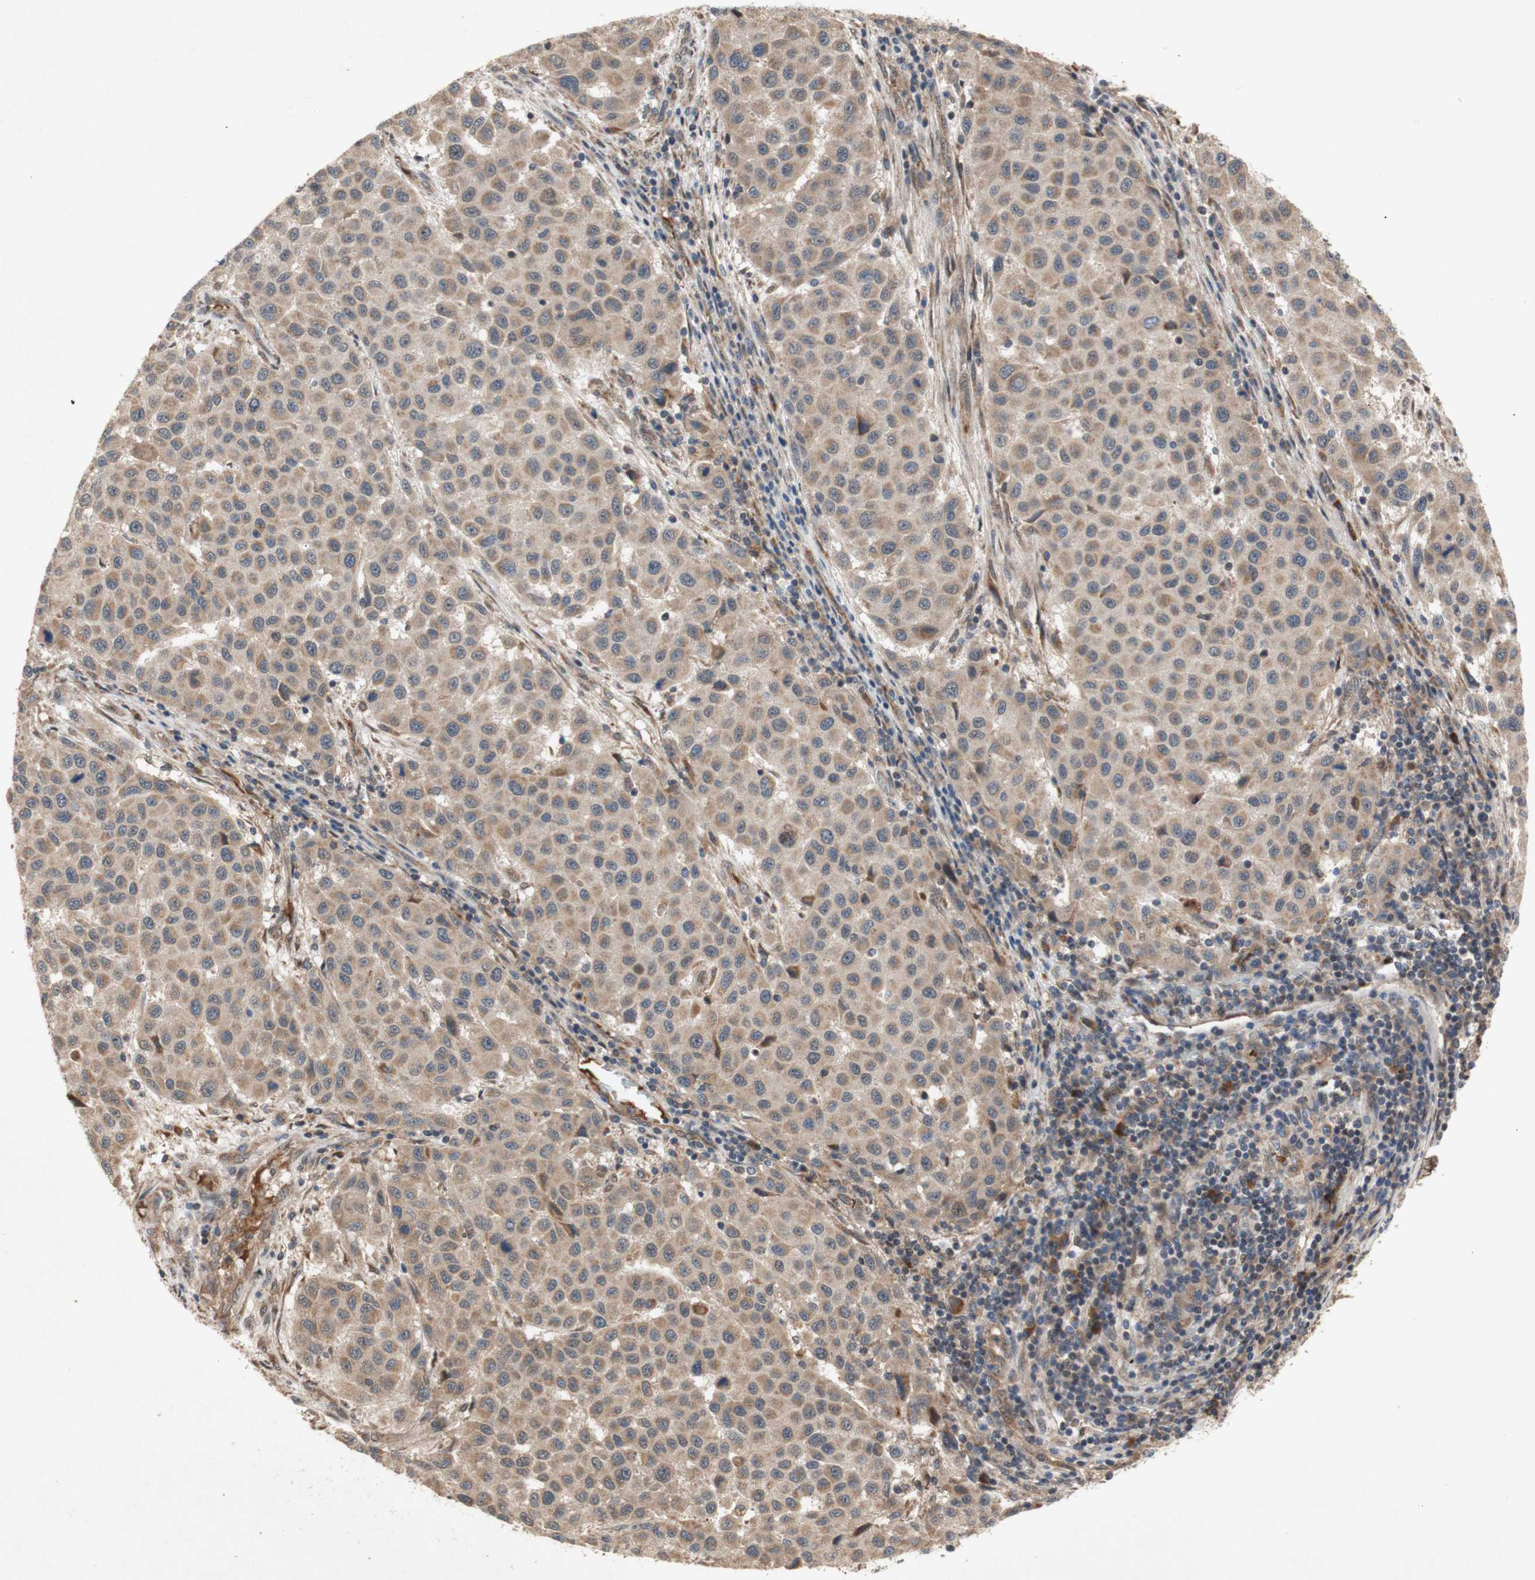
{"staining": {"intensity": "weak", "quantity": ">75%", "location": "cytoplasmic/membranous"}, "tissue": "melanoma", "cell_type": "Tumor cells", "image_type": "cancer", "snomed": [{"axis": "morphology", "description": "Malignant melanoma, Metastatic site"}, {"axis": "topography", "description": "Lymph node"}], "caption": "Immunohistochemical staining of human melanoma demonstrates low levels of weak cytoplasmic/membranous expression in about >75% of tumor cells. (DAB (3,3'-diaminobenzidine) = brown stain, brightfield microscopy at high magnification).", "gene": "PKN1", "patient": {"sex": "male", "age": 61}}